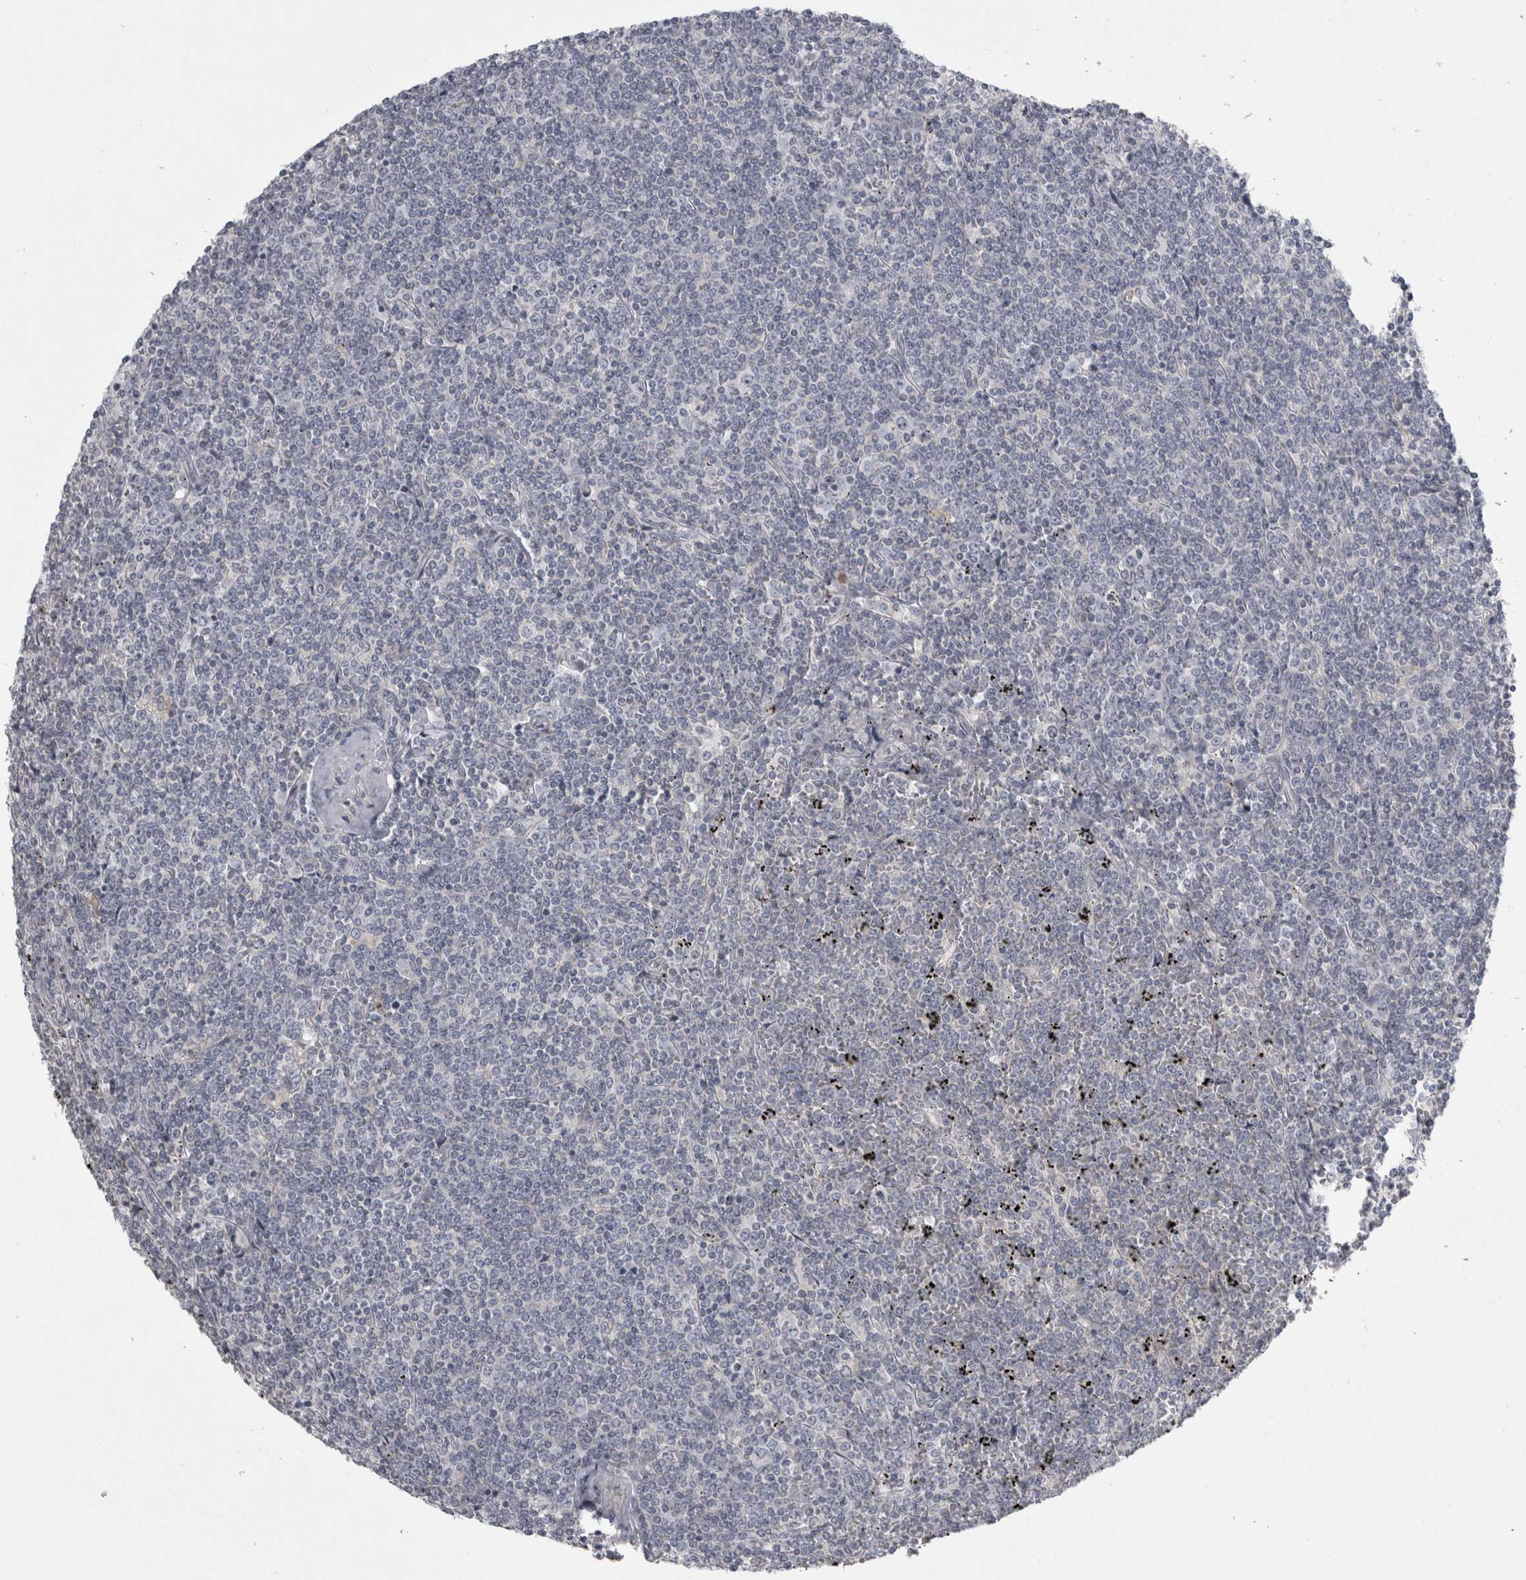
{"staining": {"intensity": "negative", "quantity": "none", "location": "none"}, "tissue": "lymphoma", "cell_type": "Tumor cells", "image_type": "cancer", "snomed": [{"axis": "morphology", "description": "Malignant lymphoma, non-Hodgkin's type, Low grade"}, {"axis": "topography", "description": "Spleen"}], "caption": "The photomicrograph demonstrates no staining of tumor cells in lymphoma.", "gene": "ENPP7", "patient": {"sex": "female", "age": 19}}